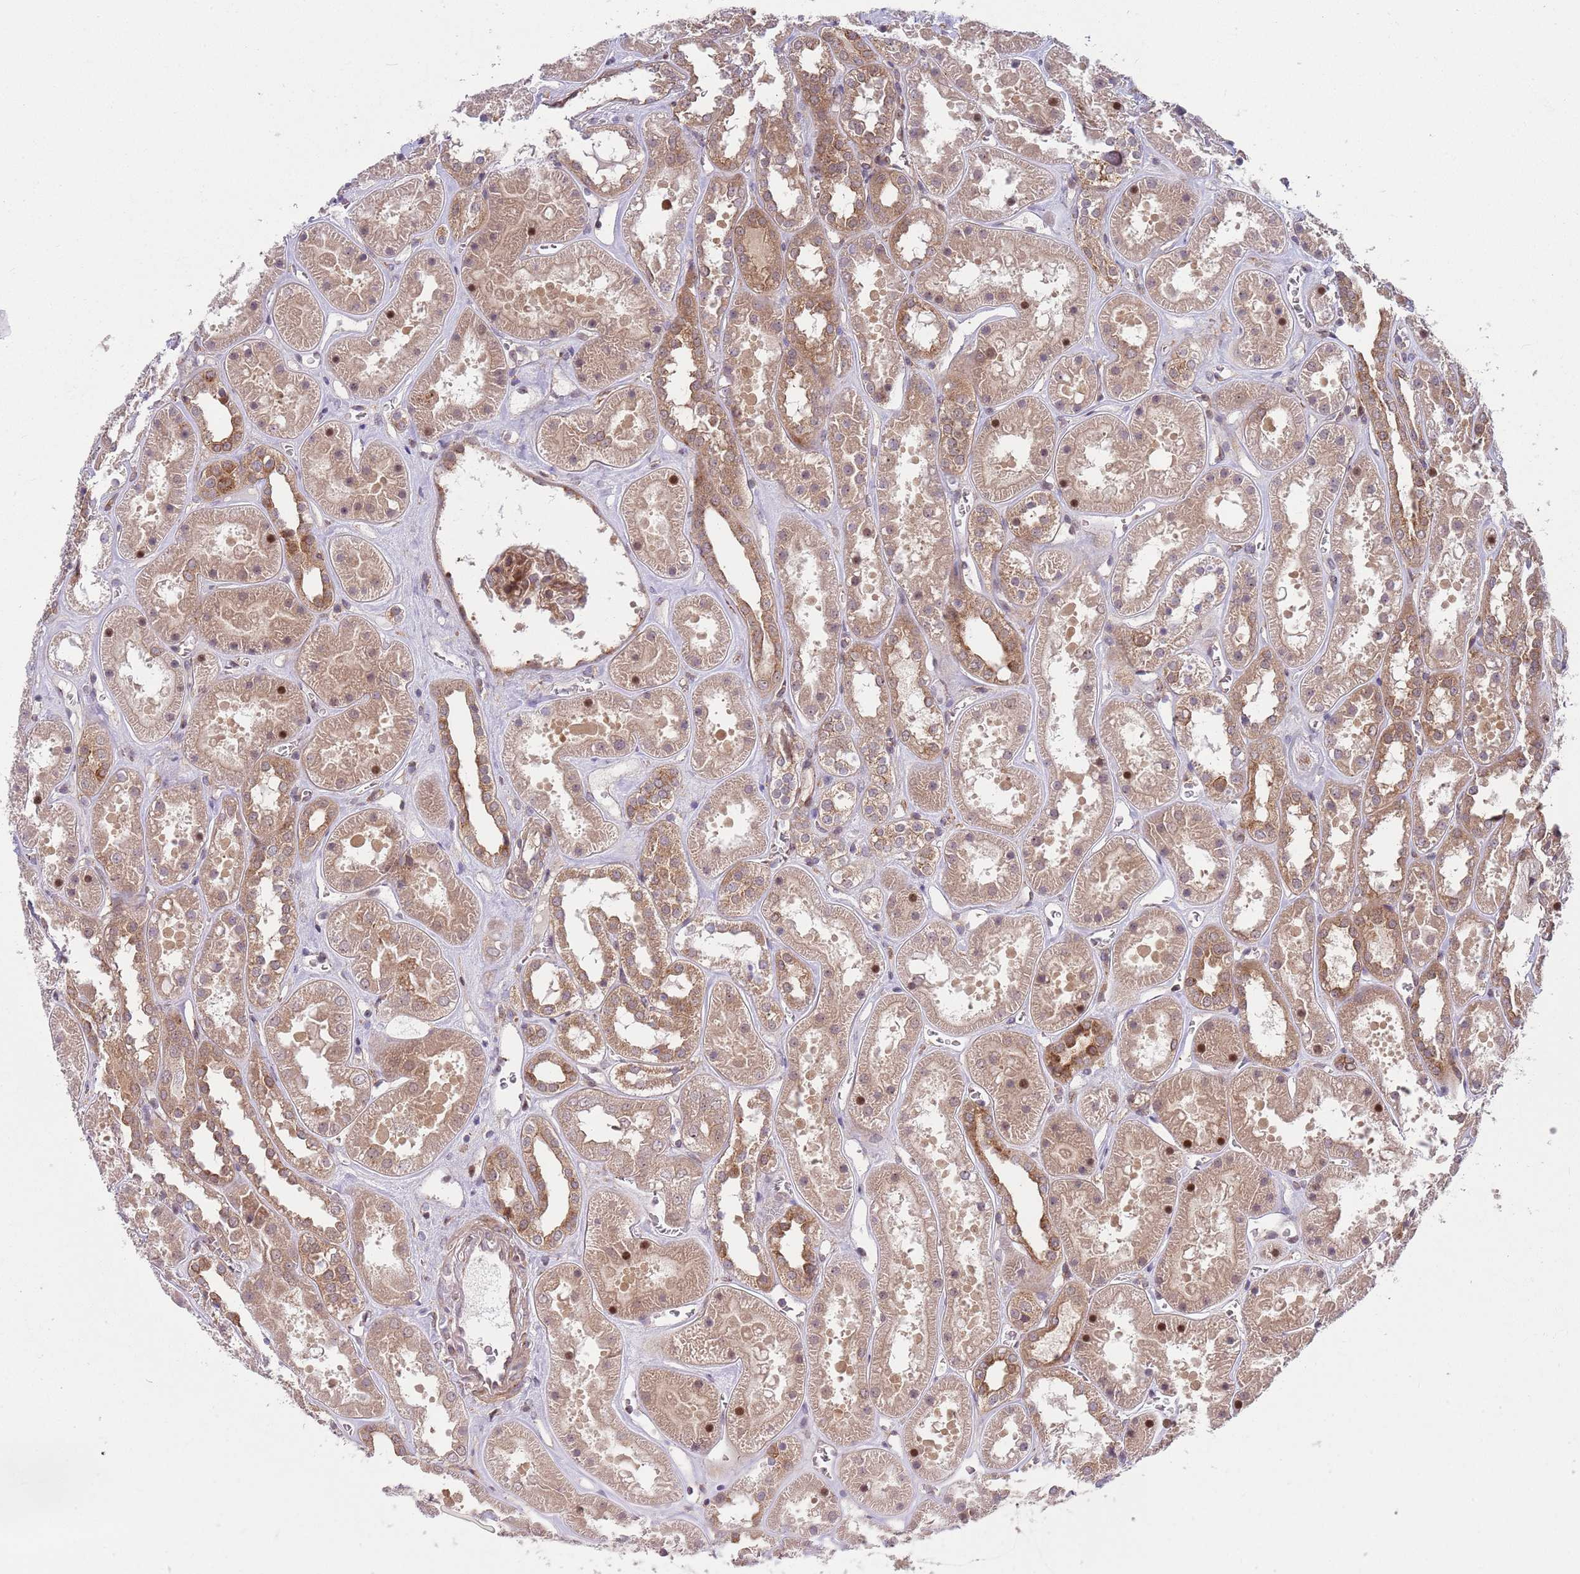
{"staining": {"intensity": "moderate", "quantity": ">75%", "location": "cytoplasmic/membranous"}, "tissue": "kidney", "cell_type": "Cells in glomeruli", "image_type": "normal", "snomed": [{"axis": "morphology", "description": "Normal tissue, NOS"}, {"axis": "topography", "description": "Kidney"}], "caption": "This micrograph exhibits immunohistochemistry (IHC) staining of normal human kidney, with medium moderate cytoplasmic/membranous staining in about >75% of cells in glomeruli.", "gene": "GGA1", "patient": {"sex": "female", "age": 41}}